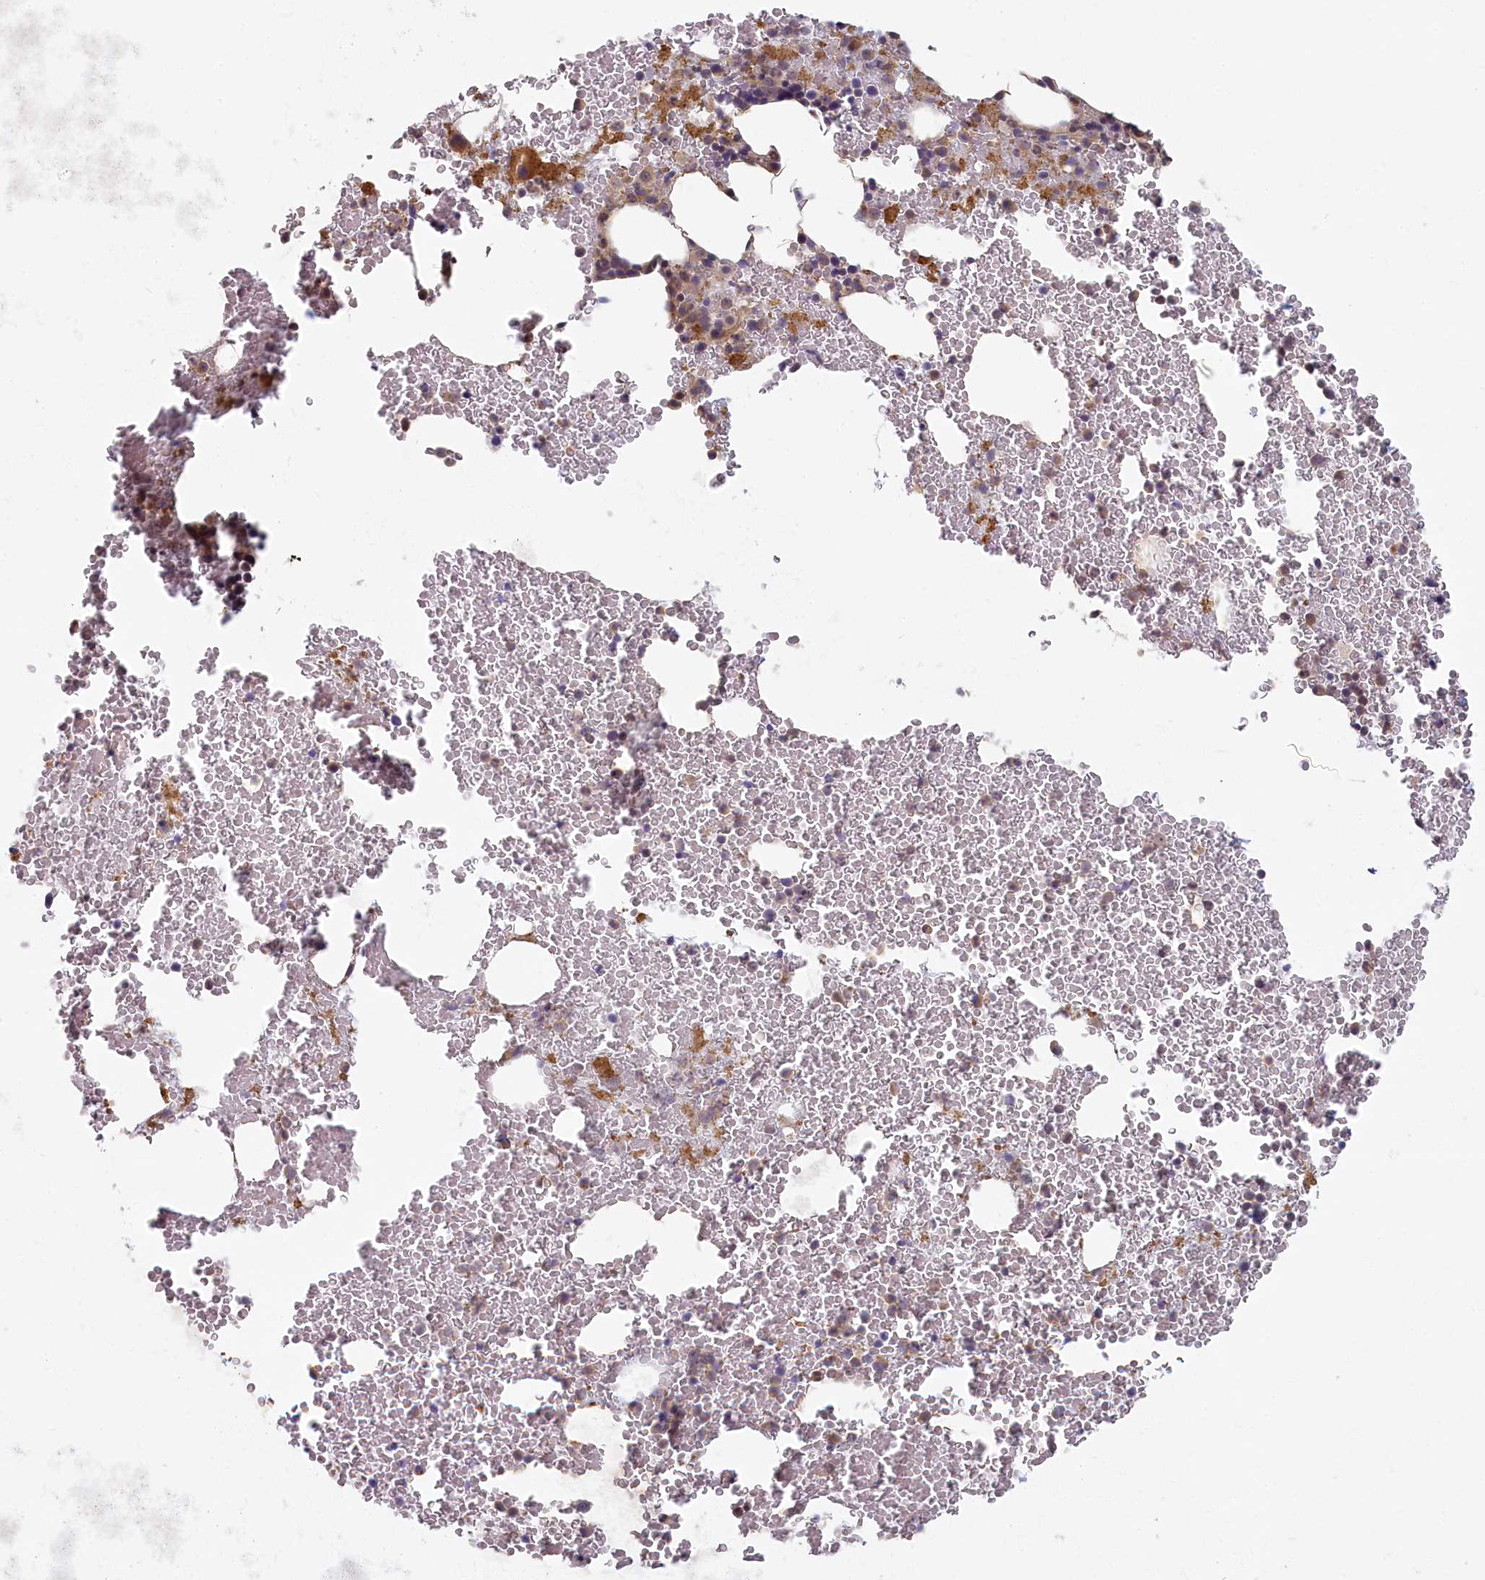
{"staining": {"intensity": "moderate", "quantity": "<25%", "location": "cytoplasmic/membranous"}, "tissue": "bone marrow", "cell_type": "Hematopoietic cells", "image_type": "normal", "snomed": [{"axis": "morphology", "description": "Normal tissue, NOS"}, {"axis": "morphology", "description": "Inflammation, NOS"}, {"axis": "topography", "description": "Bone marrow"}], "caption": "About <25% of hematopoietic cells in normal bone marrow display moderate cytoplasmic/membranous protein expression as visualized by brown immunohistochemical staining.", "gene": "INTS4", "patient": {"sex": "female", "age": 78}}